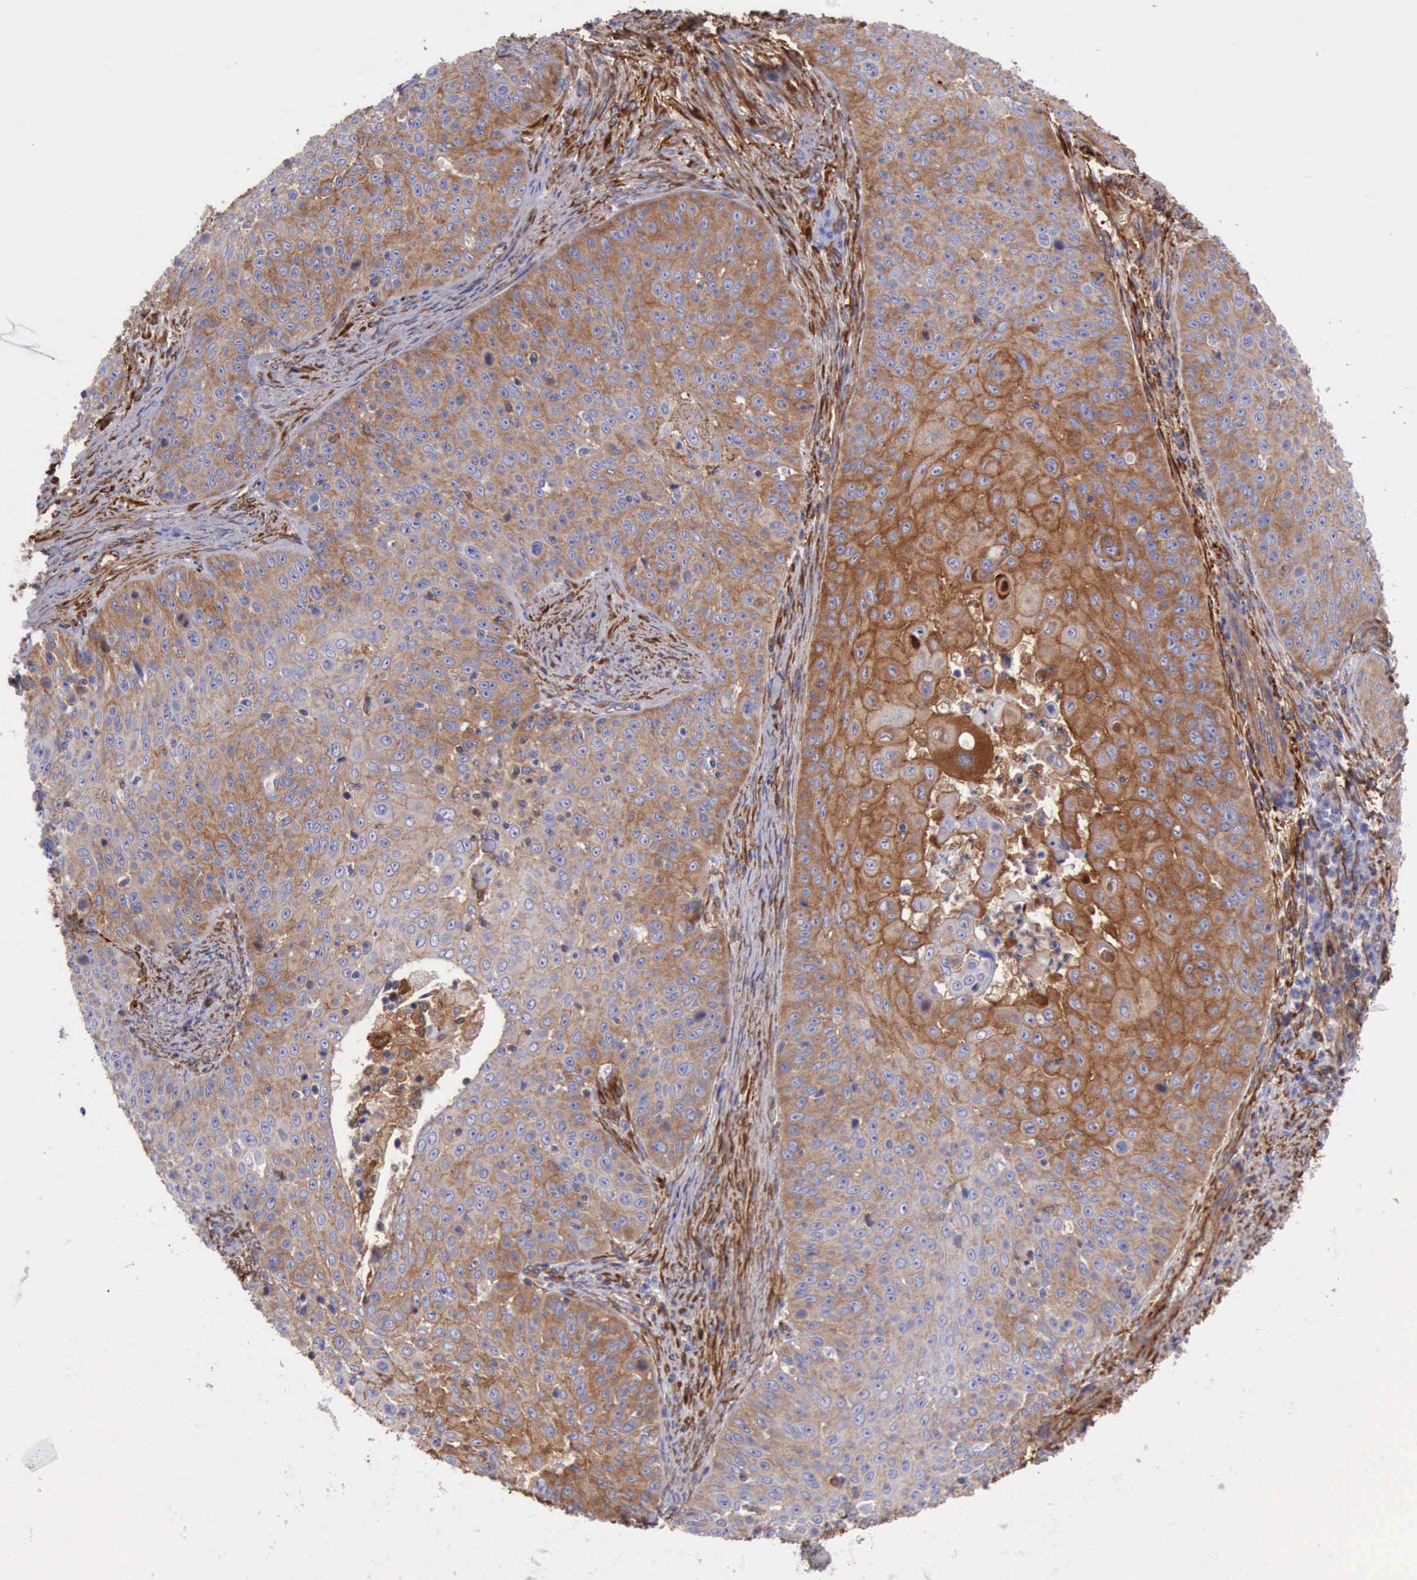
{"staining": {"intensity": "moderate", "quantity": ">75%", "location": "cytoplasmic/membranous"}, "tissue": "skin cancer", "cell_type": "Tumor cells", "image_type": "cancer", "snomed": [{"axis": "morphology", "description": "Squamous cell carcinoma, NOS"}, {"axis": "topography", "description": "Skin"}], "caption": "There is medium levels of moderate cytoplasmic/membranous positivity in tumor cells of skin squamous cell carcinoma, as demonstrated by immunohistochemical staining (brown color).", "gene": "FLNA", "patient": {"sex": "male", "age": 82}}